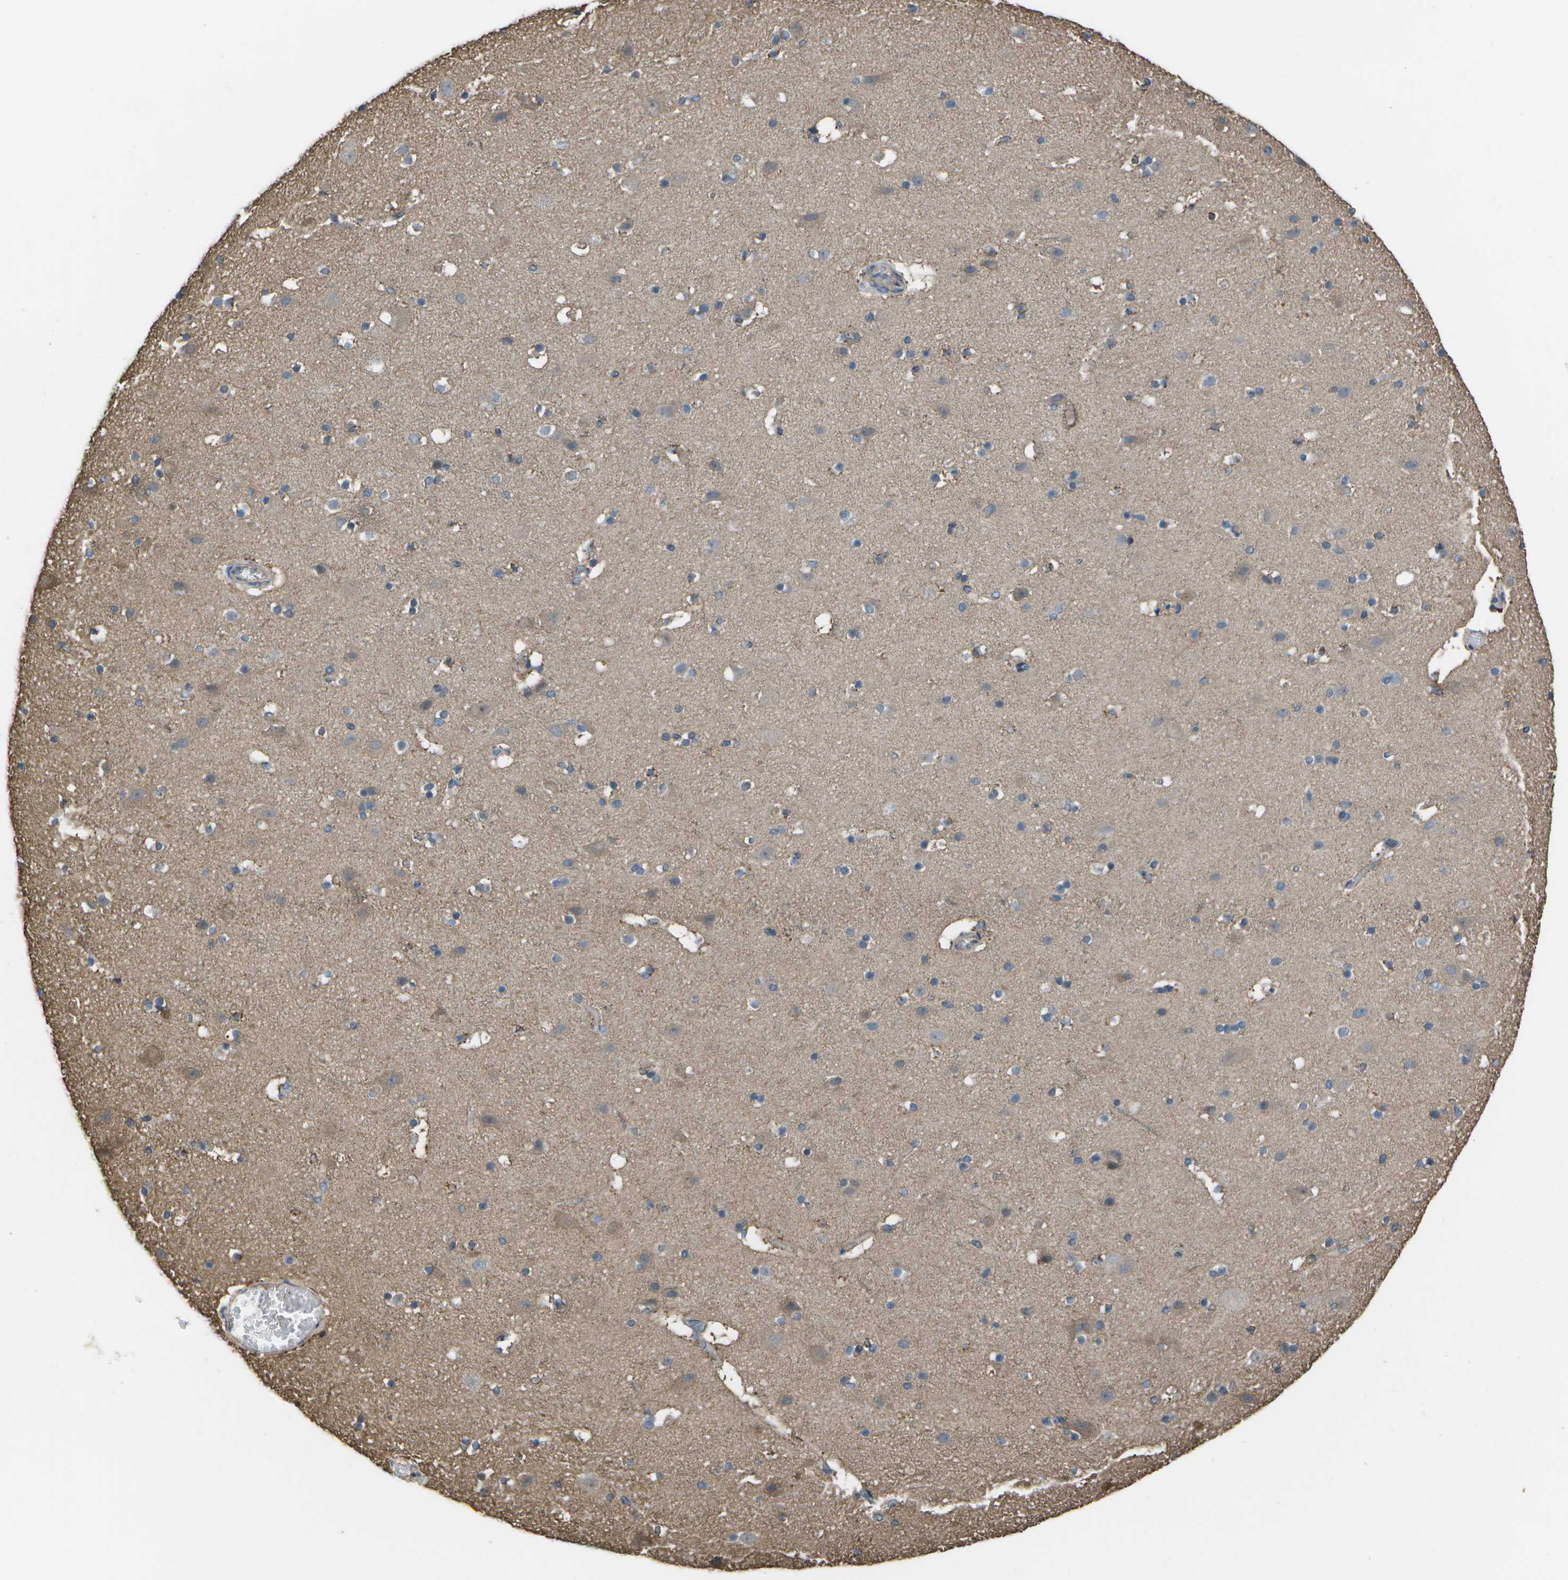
{"staining": {"intensity": "negative", "quantity": "none", "location": "none"}, "tissue": "cerebral cortex", "cell_type": "Endothelial cells", "image_type": "normal", "snomed": [{"axis": "morphology", "description": "Normal tissue, NOS"}, {"axis": "topography", "description": "Cerebral cortex"}], "caption": "Endothelial cells show no significant positivity in unremarkable cerebral cortex.", "gene": "CLNS1A", "patient": {"sex": "male", "age": 45}}